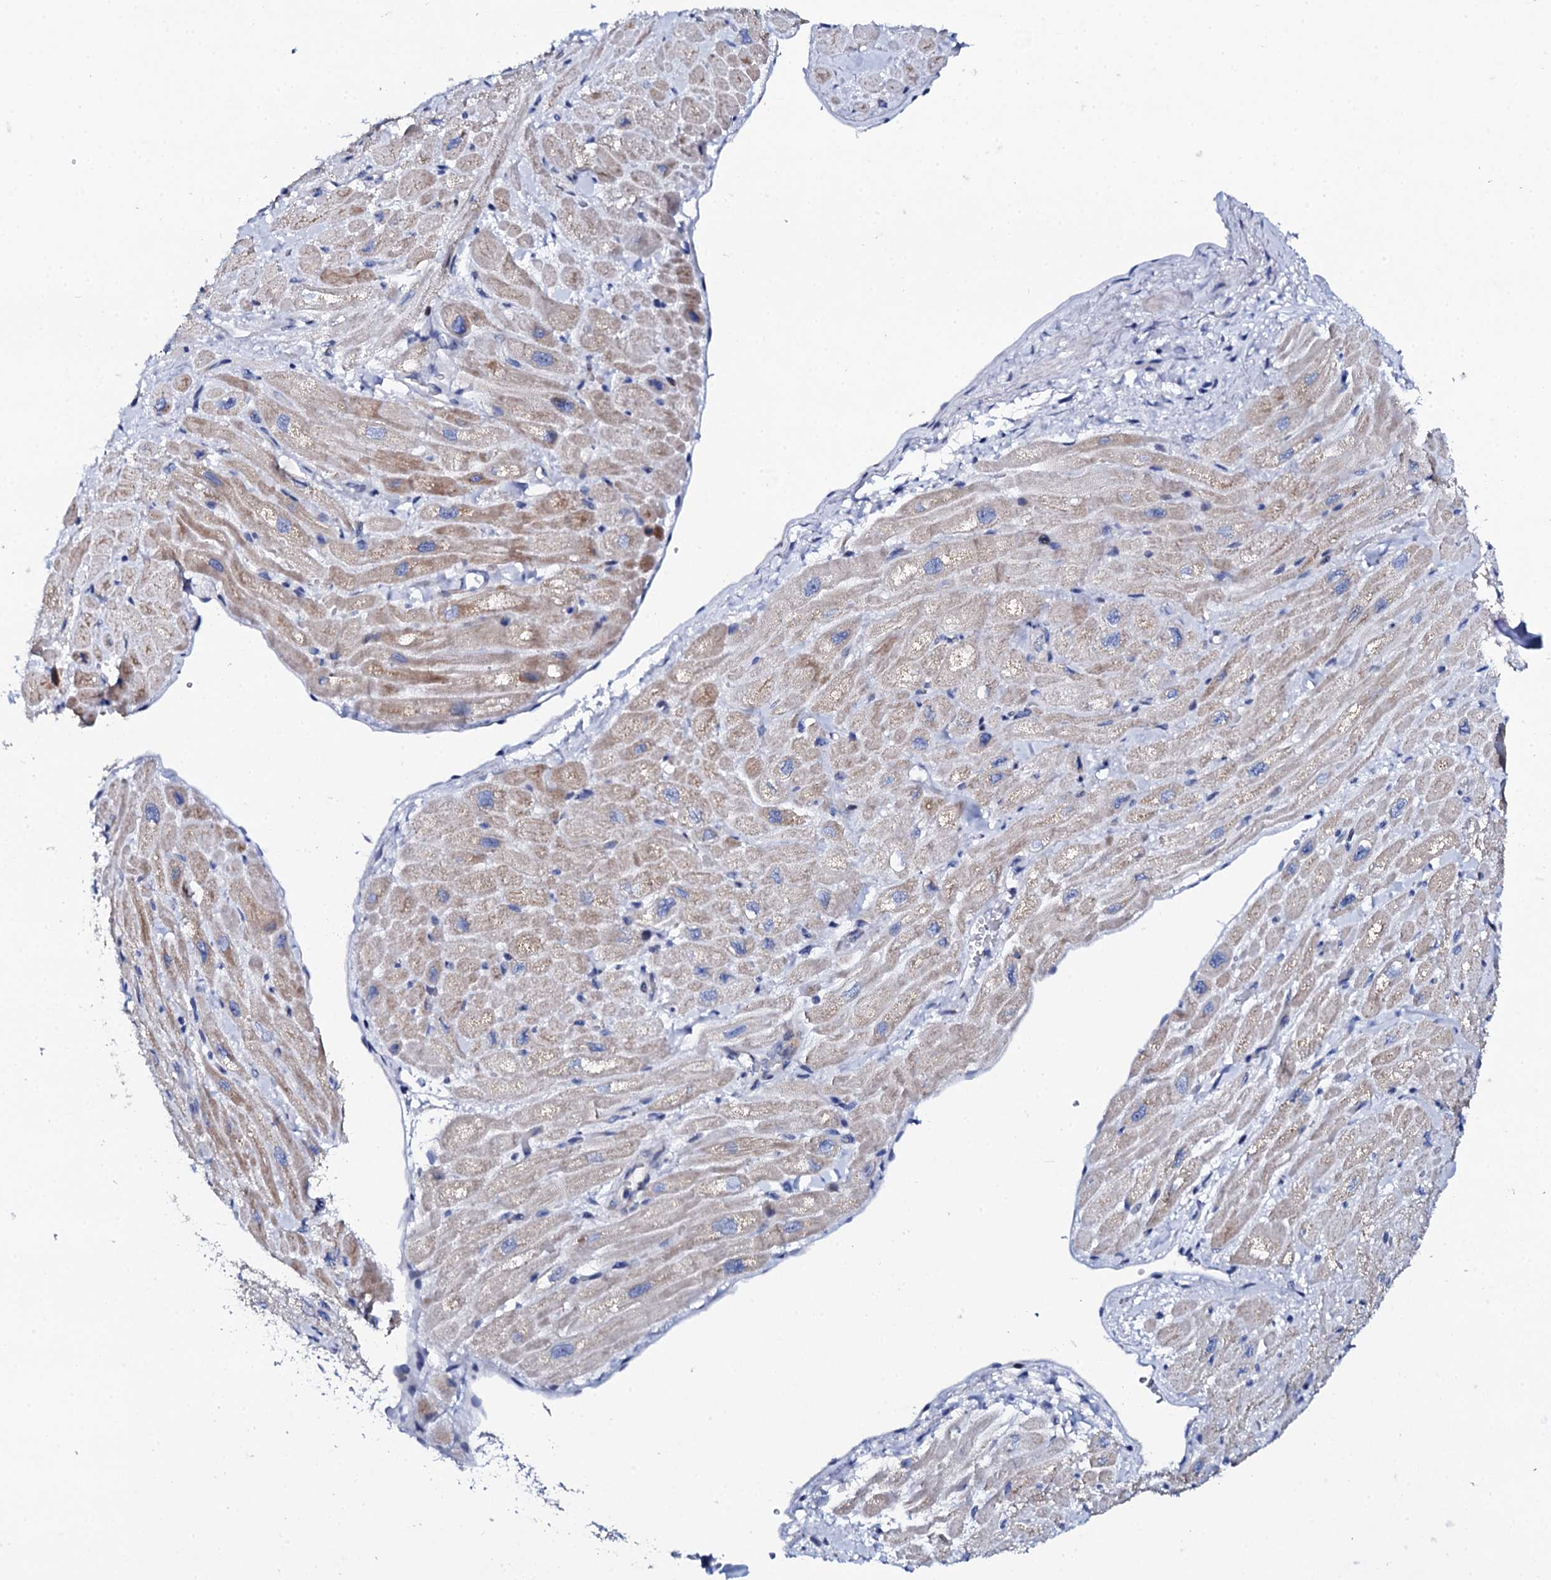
{"staining": {"intensity": "weak", "quantity": "<25%", "location": "cytoplasmic/membranous"}, "tissue": "heart muscle", "cell_type": "Cardiomyocytes", "image_type": "normal", "snomed": [{"axis": "morphology", "description": "Normal tissue, NOS"}, {"axis": "topography", "description": "Heart"}], "caption": "A high-resolution photomicrograph shows immunohistochemistry (IHC) staining of normal heart muscle, which demonstrates no significant staining in cardiomyocytes. The staining is performed using DAB (3,3'-diaminobenzidine) brown chromogen with nuclei counter-stained in using hematoxylin.", "gene": "NUDT13", "patient": {"sex": "male", "age": 65}}